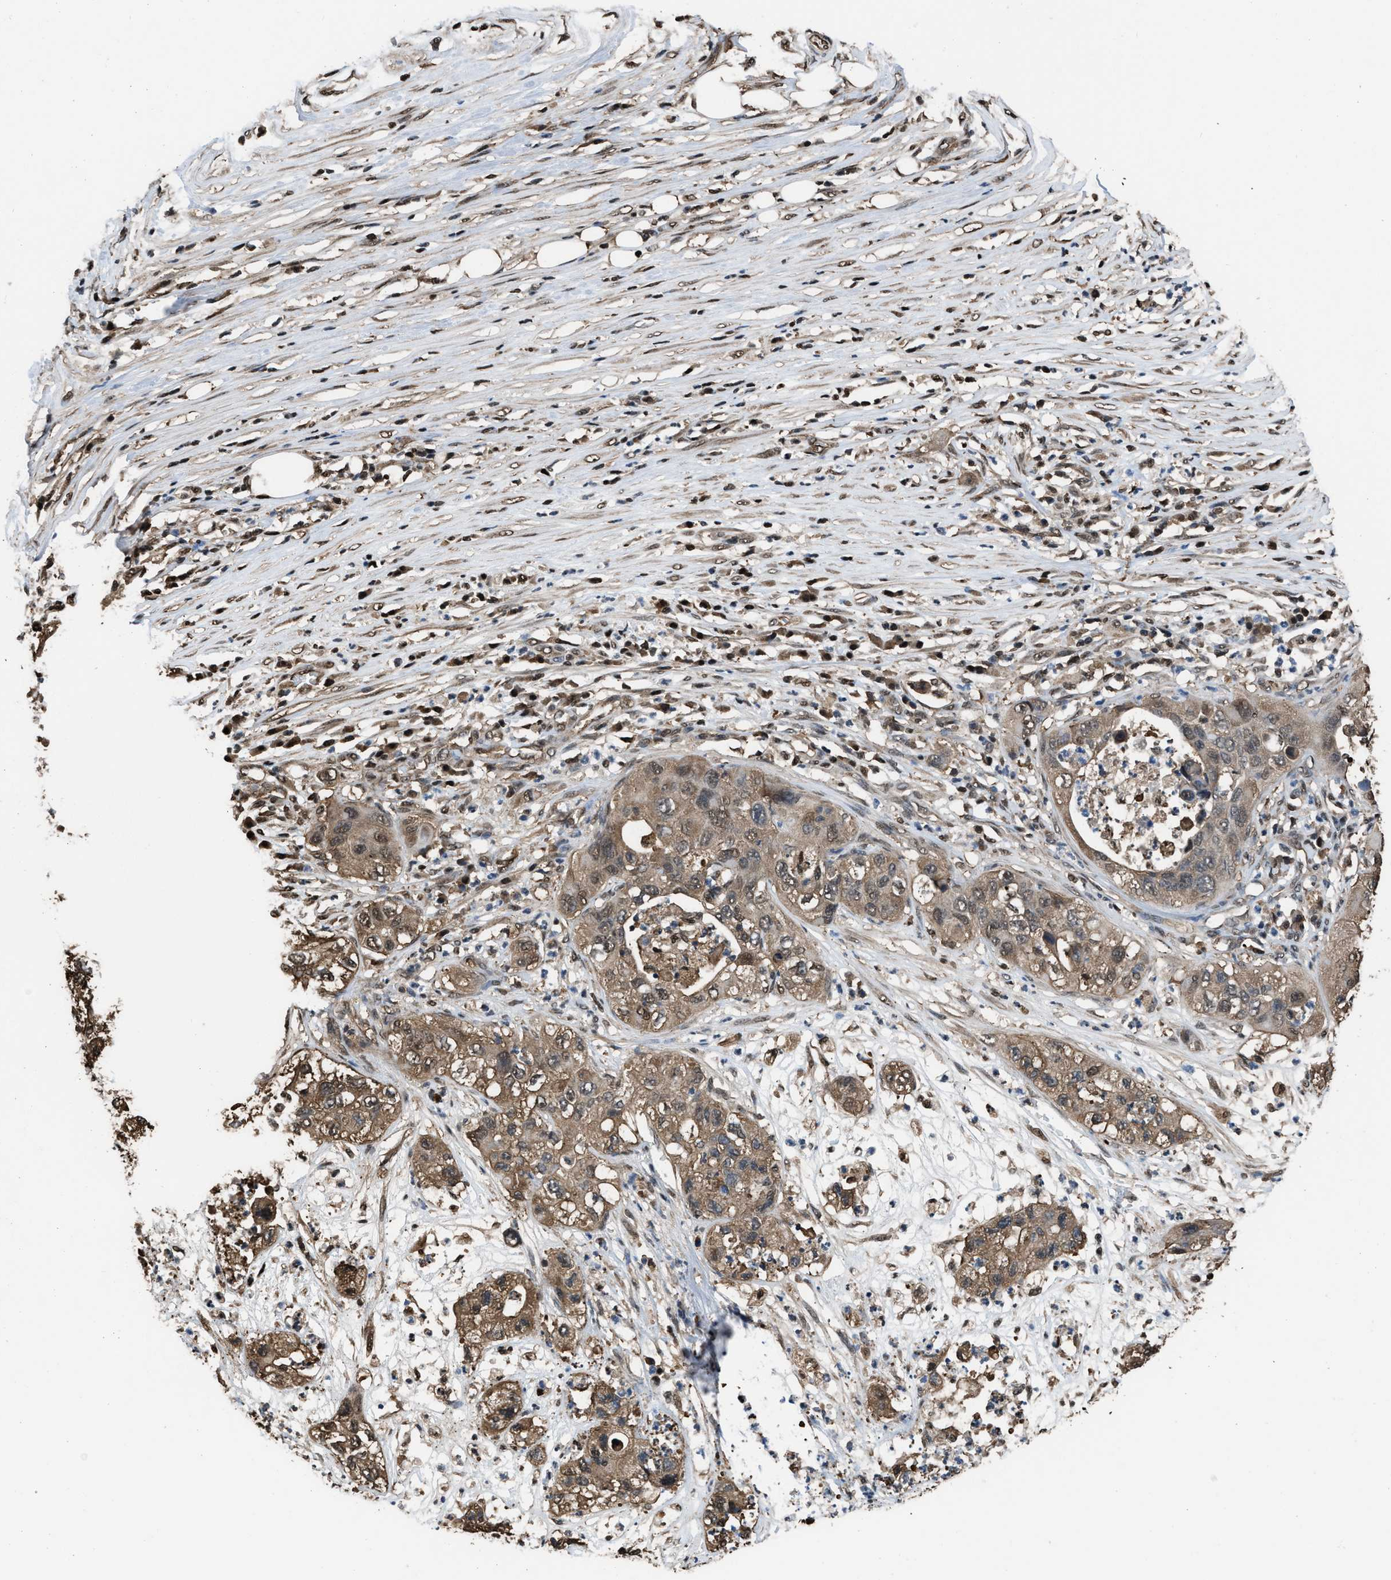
{"staining": {"intensity": "moderate", "quantity": ">75%", "location": "cytoplasmic/membranous"}, "tissue": "pancreatic cancer", "cell_type": "Tumor cells", "image_type": "cancer", "snomed": [{"axis": "morphology", "description": "Adenocarcinoma, NOS"}, {"axis": "topography", "description": "Pancreas"}], "caption": "Immunohistochemistry (IHC) staining of adenocarcinoma (pancreatic), which exhibits medium levels of moderate cytoplasmic/membranous staining in approximately >75% of tumor cells indicating moderate cytoplasmic/membranous protein staining. The staining was performed using DAB (brown) for protein detection and nuclei were counterstained in hematoxylin (blue).", "gene": "FNTA", "patient": {"sex": "female", "age": 78}}